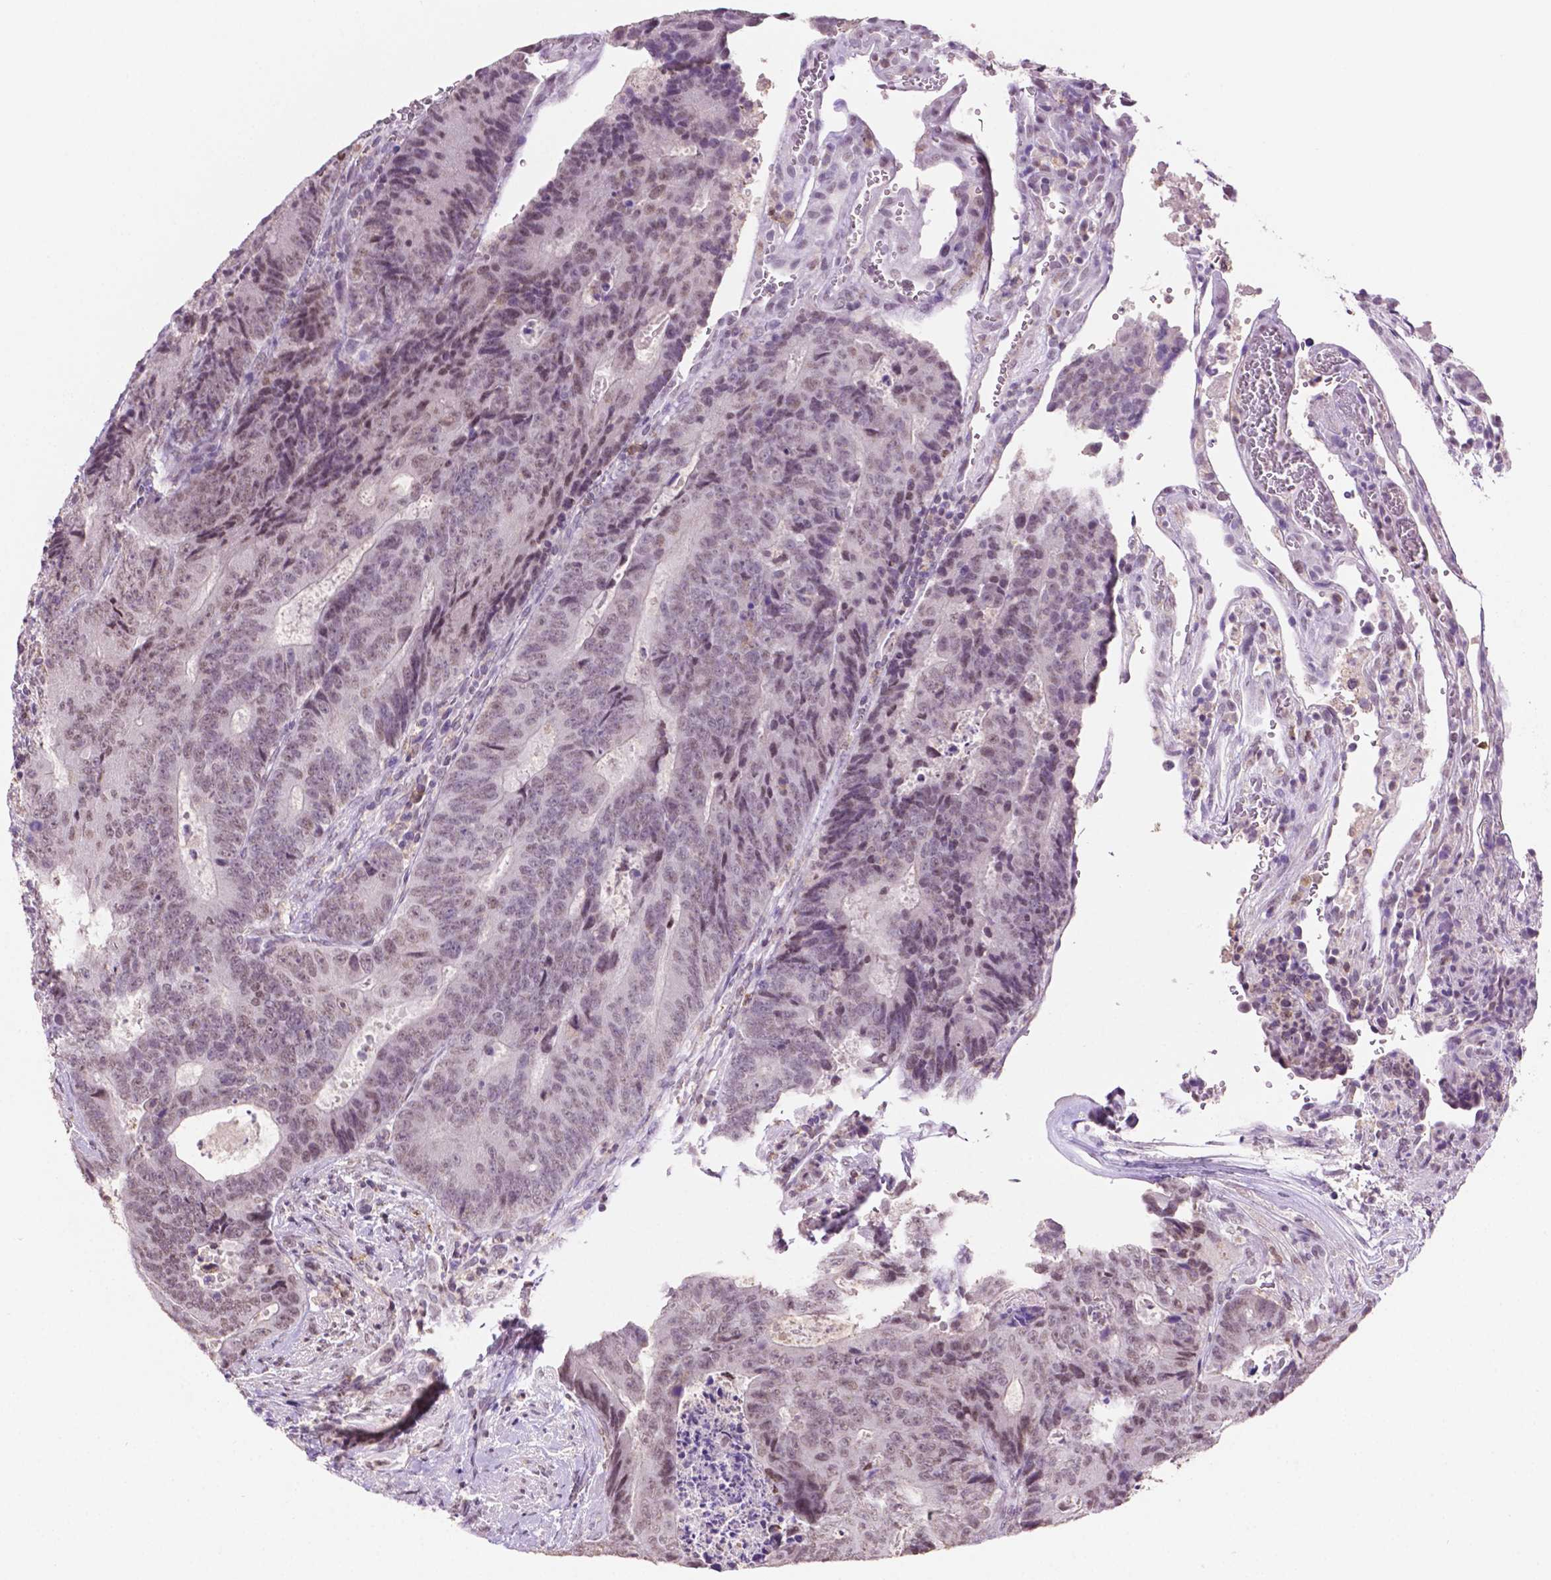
{"staining": {"intensity": "moderate", "quantity": "<25%", "location": "nuclear"}, "tissue": "colorectal cancer", "cell_type": "Tumor cells", "image_type": "cancer", "snomed": [{"axis": "morphology", "description": "Adenocarcinoma, NOS"}, {"axis": "topography", "description": "Colon"}], "caption": "A low amount of moderate nuclear positivity is seen in approximately <25% of tumor cells in colorectal cancer (adenocarcinoma) tissue. The staining was performed using DAB, with brown indicating positive protein expression. Nuclei are stained blue with hematoxylin.", "gene": "PTPN6", "patient": {"sex": "female", "age": 48}}